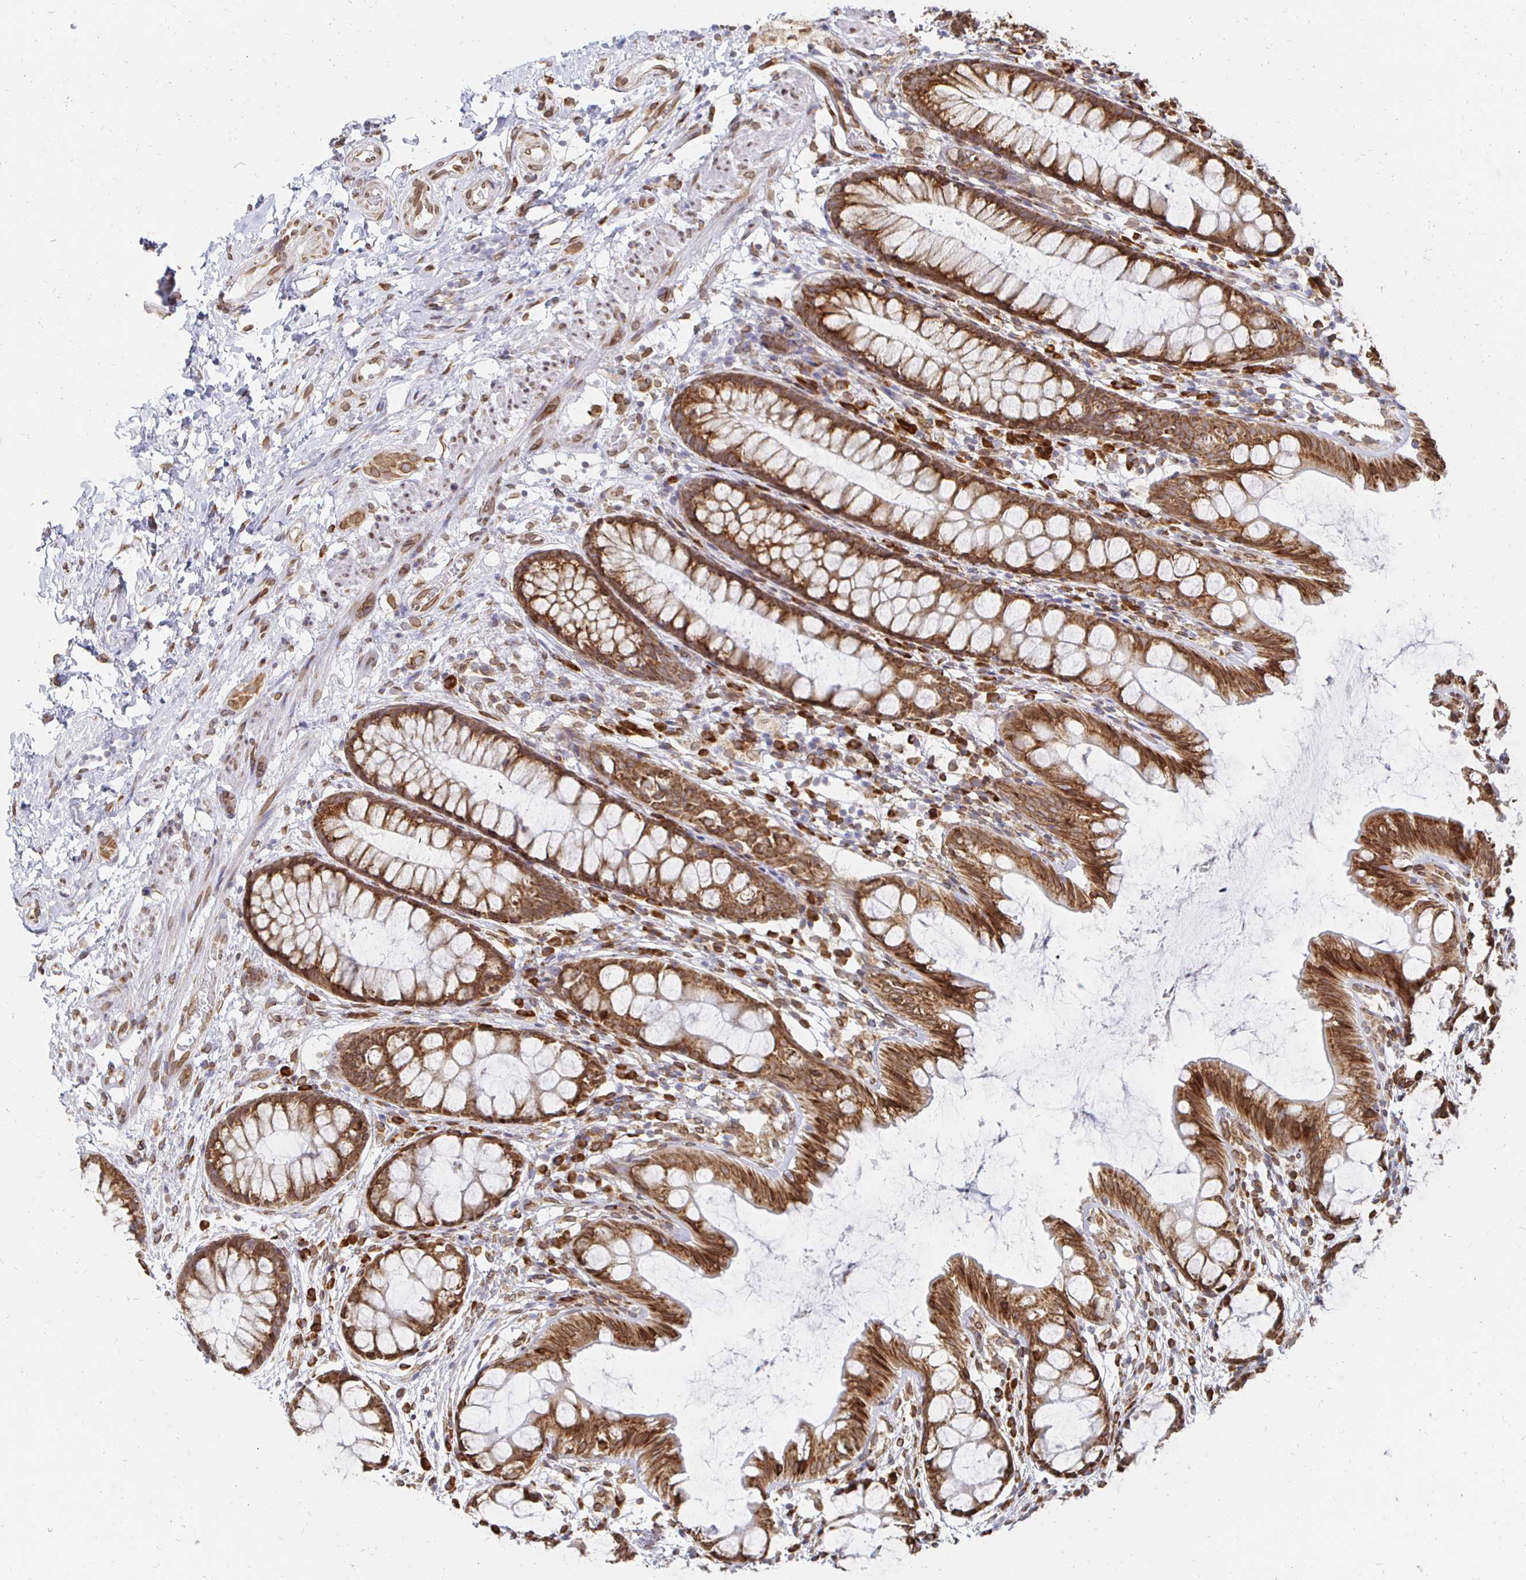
{"staining": {"intensity": "strong", "quantity": ">75%", "location": "cytoplasmic/membranous,nuclear"}, "tissue": "rectum", "cell_type": "Glandular cells", "image_type": "normal", "snomed": [{"axis": "morphology", "description": "Normal tissue, NOS"}, {"axis": "topography", "description": "Rectum"}], "caption": "Immunohistochemical staining of benign rectum demonstrates strong cytoplasmic/membranous,nuclear protein staining in about >75% of glandular cells. The protein is shown in brown color, while the nuclei are stained blue.", "gene": "PELI3", "patient": {"sex": "female", "age": 62}}